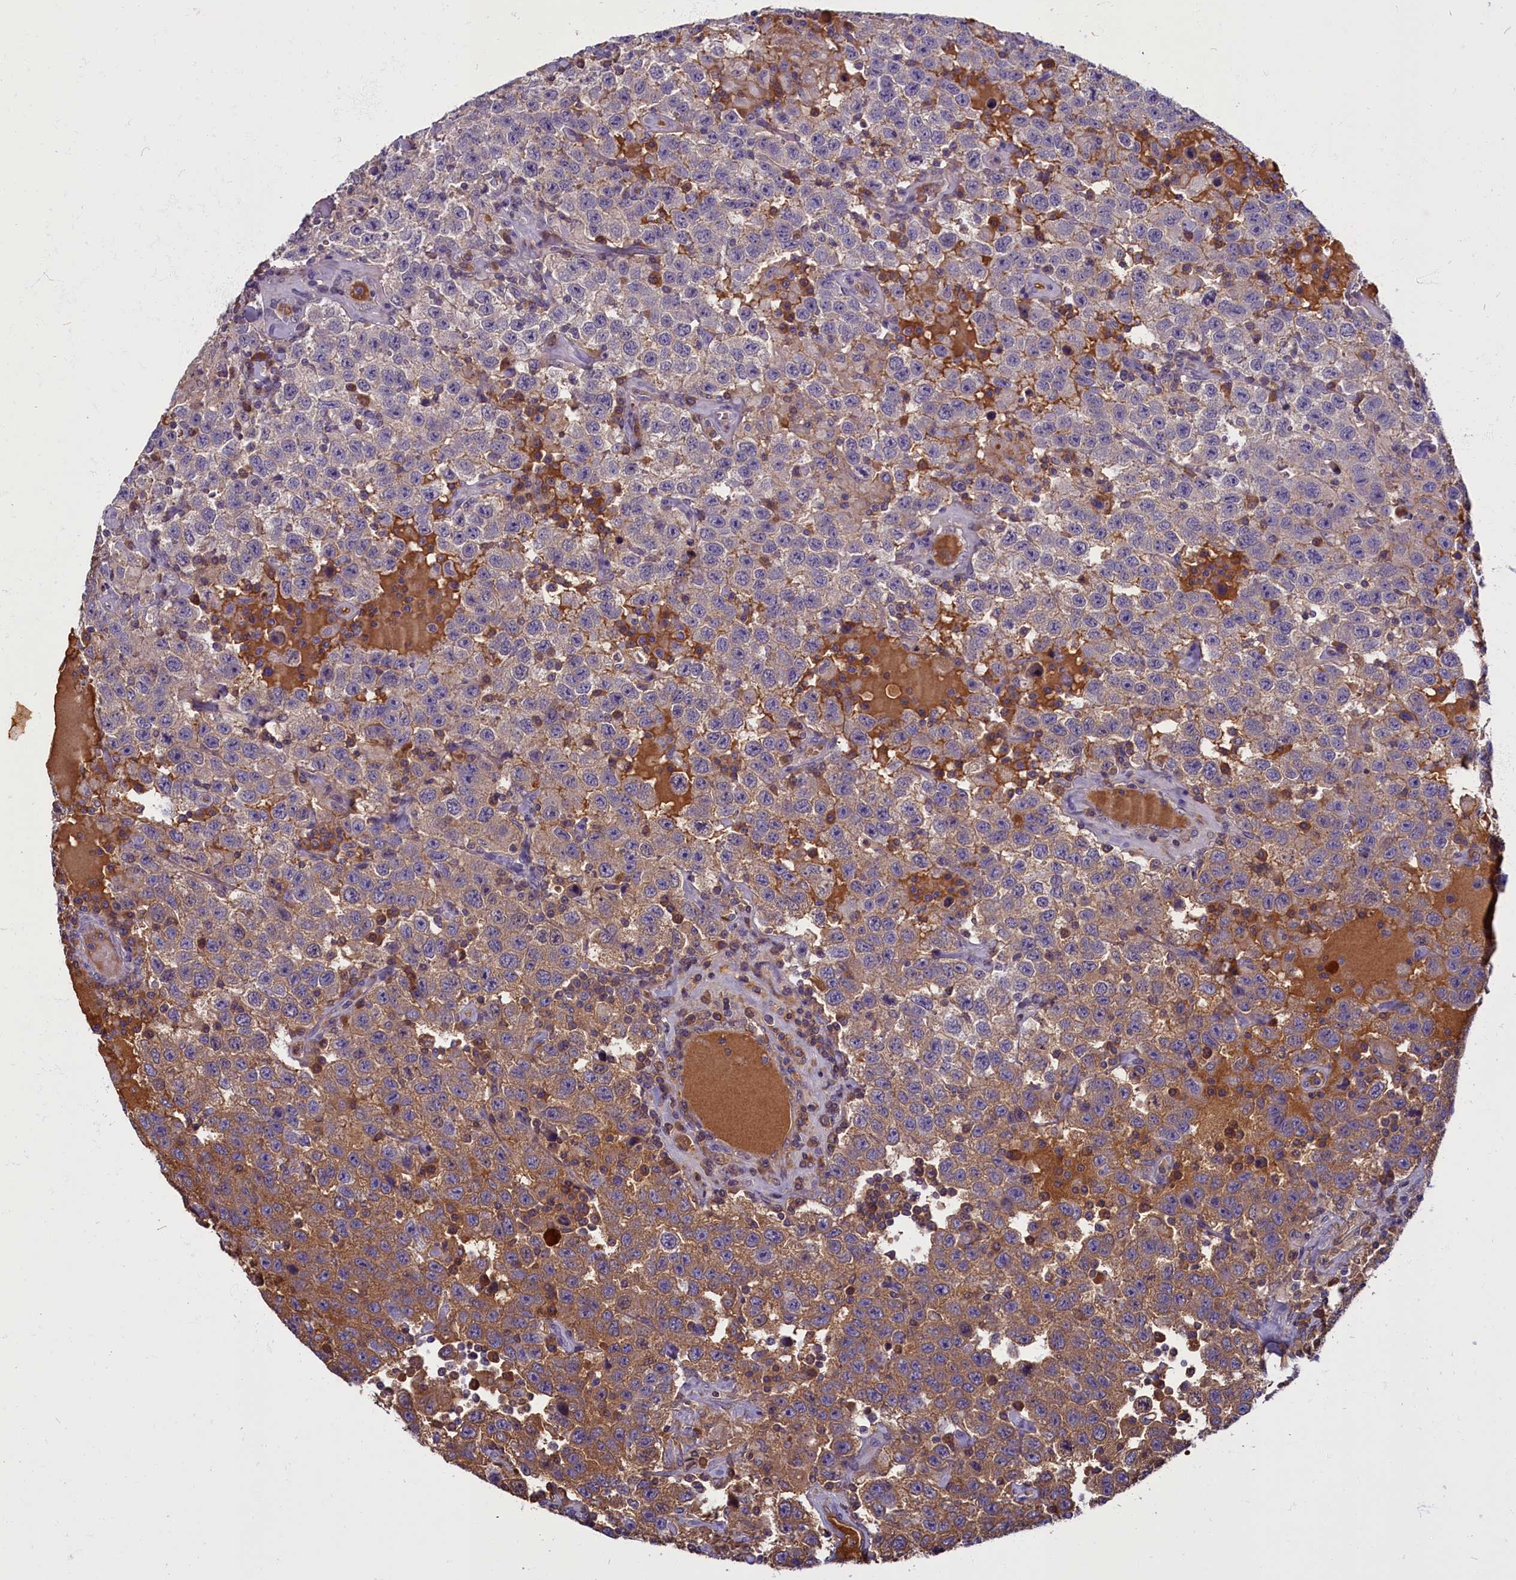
{"staining": {"intensity": "moderate", "quantity": "25%-75%", "location": "cytoplasmic/membranous"}, "tissue": "testis cancer", "cell_type": "Tumor cells", "image_type": "cancer", "snomed": [{"axis": "morphology", "description": "Seminoma, NOS"}, {"axis": "topography", "description": "Testis"}], "caption": "A brown stain highlights moderate cytoplasmic/membranous staining of a protein in human testis seminoma tumor cells.", "gene": "SV2C", "patient": {"sex": "male", "age": 41}}